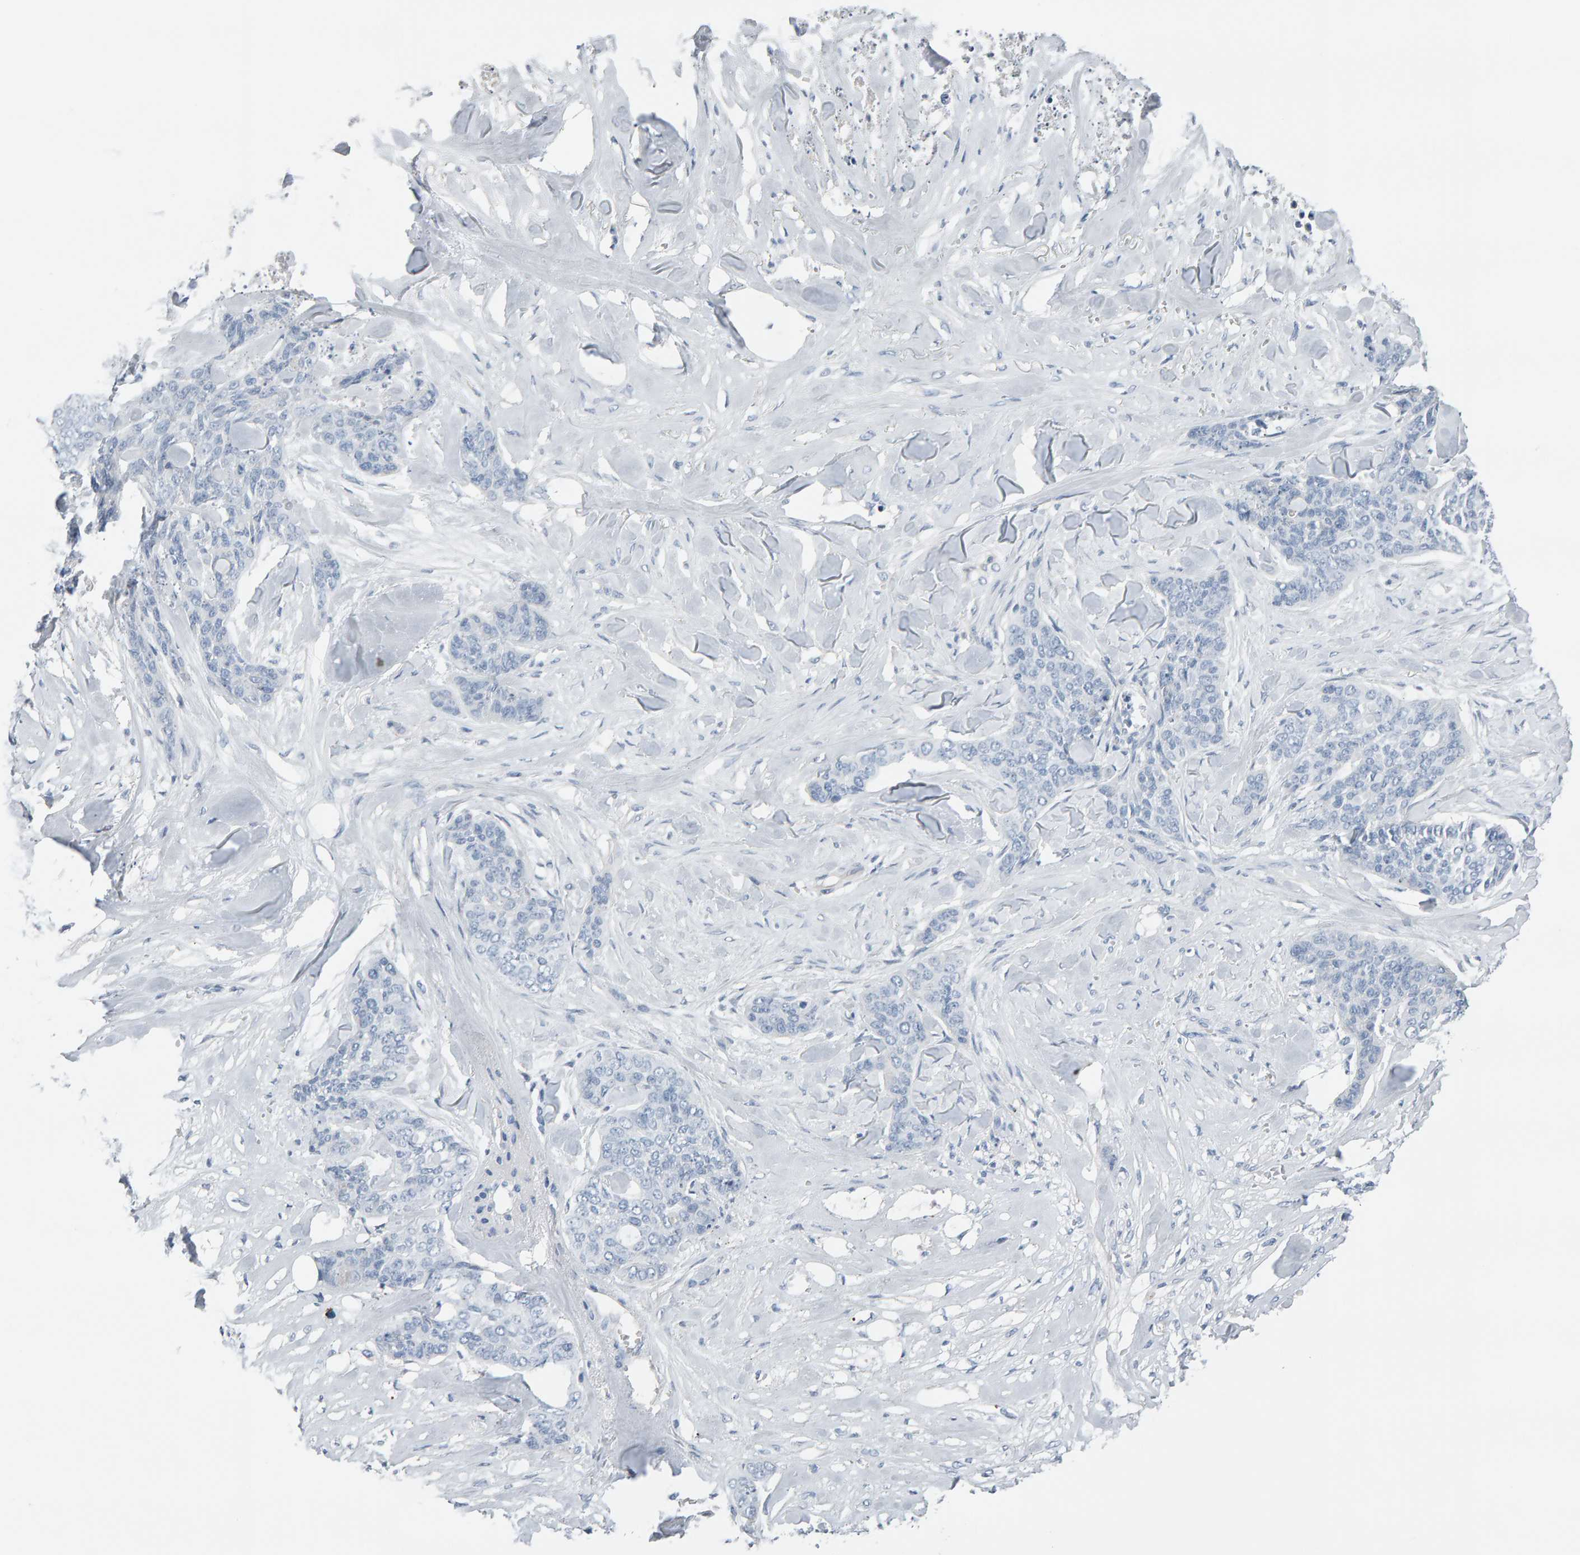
{"staining": {"intensity": "negative", "quantity": "none", "location": "none"}, "tissue": "skin cancer", "cell_type": "Tumor cells", "image_type": "cancer", "snomed": [{"axis": "morphology", "description": "Basal cell carcinoma"}, {"axis": "topography", "description": "Skin"}], "caption": "Tumor cells are negative for protein expression in human skin cancer (basal cell carcinoma).", "gene": "FYN", "patient": {"sex": "female", "age": 64}}